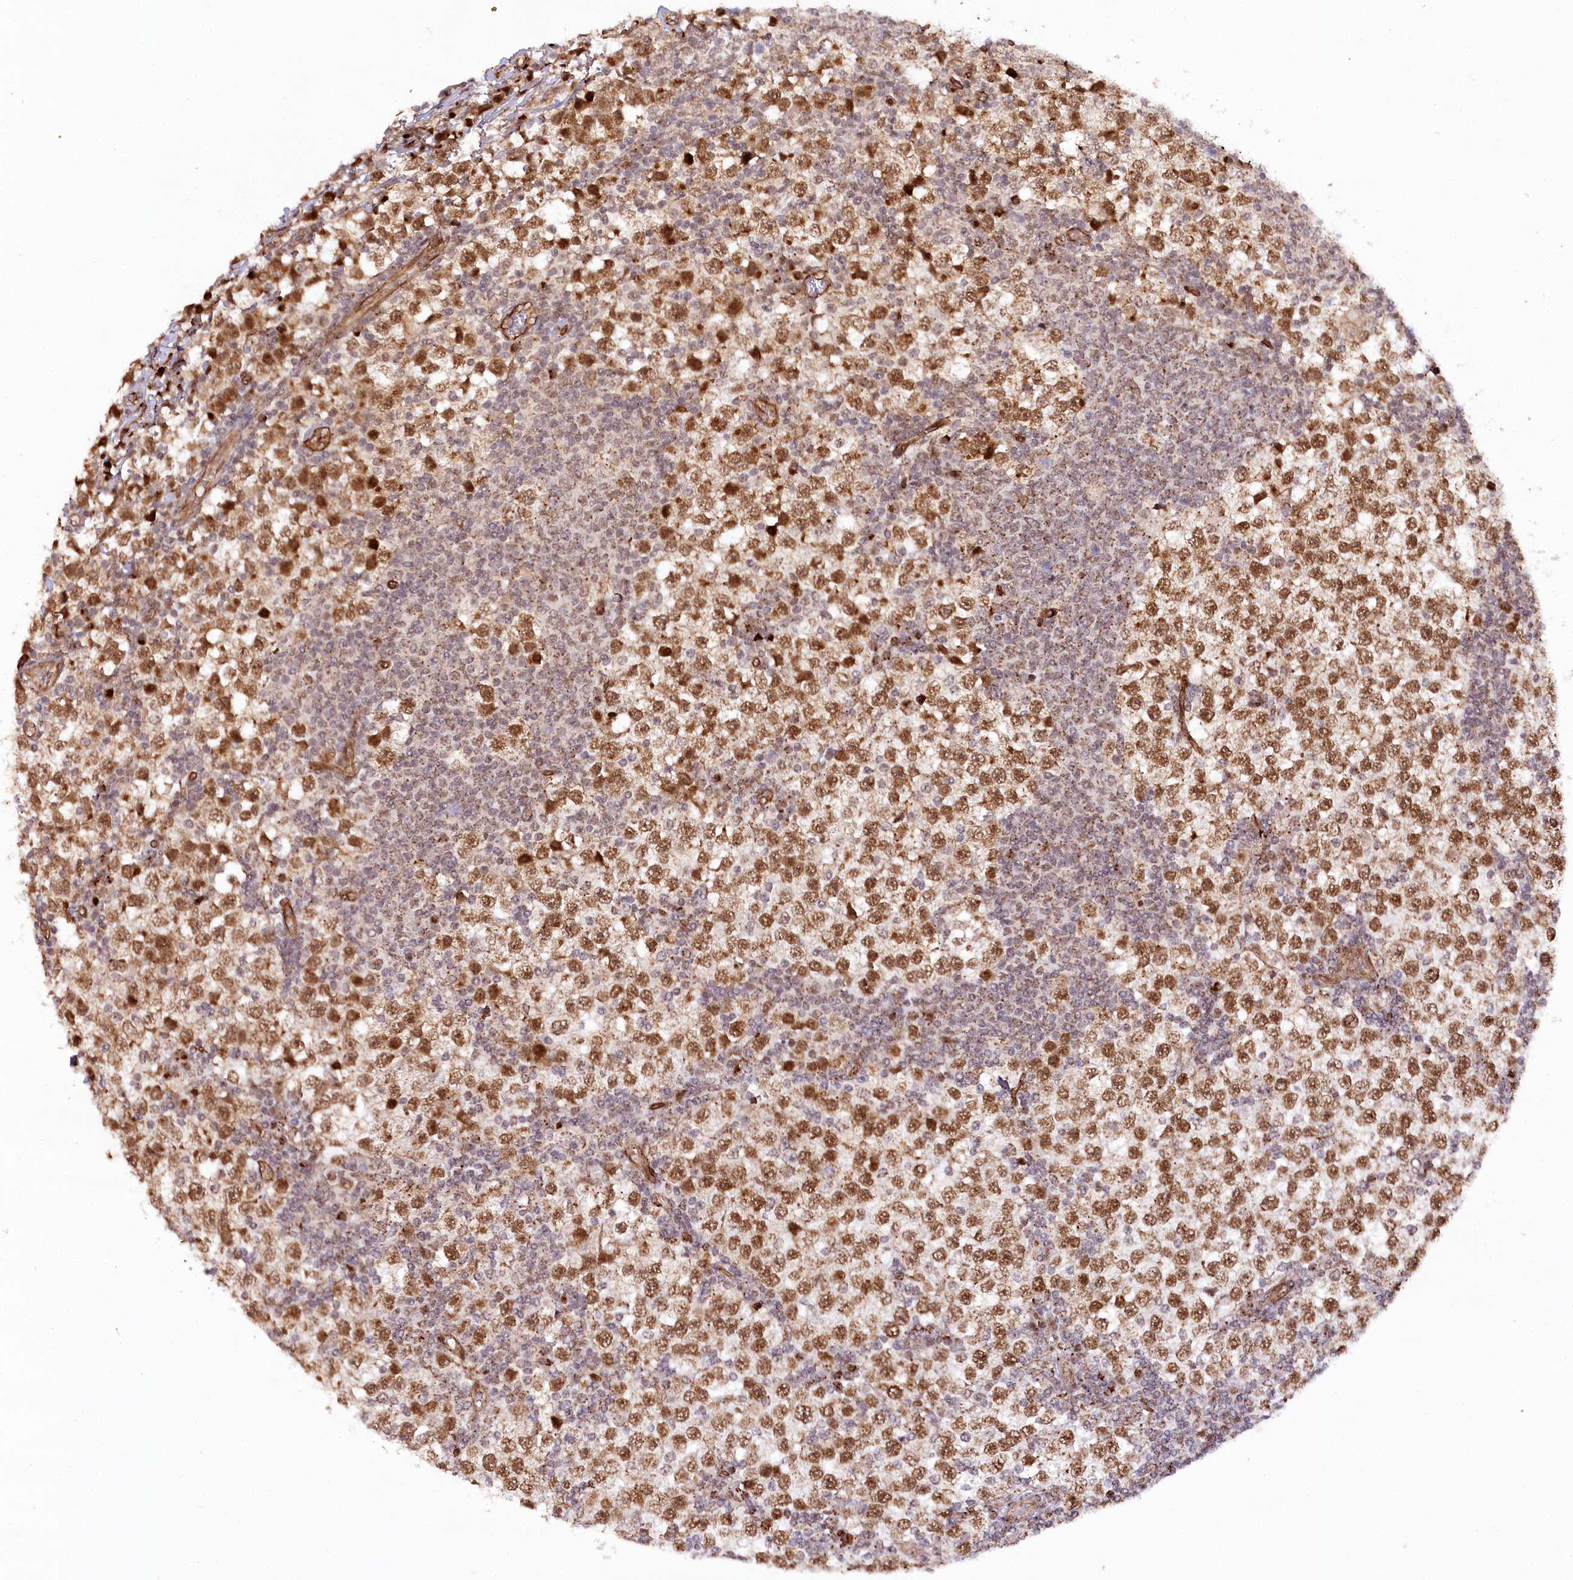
{"staining": {"intensity": "moderate", "quantity": ">75%", "location": "nuclear"}, "tissue": "testis cancer", "cell_type": "Tumor cells", "image_type": "cancer", "snomed": [{"axis": "morphology", "description": "Seminoma, NOS"}, {"axis": "topography", "description": "Testis"}], "caption": "Immunohistochemistry (IHC) of testis cancer reveals medium levels of moderate nuclear expression in approximately >75% of tumor cells.", "gene": "COPG1", "patient": {"sex": "male", "age": 65}}